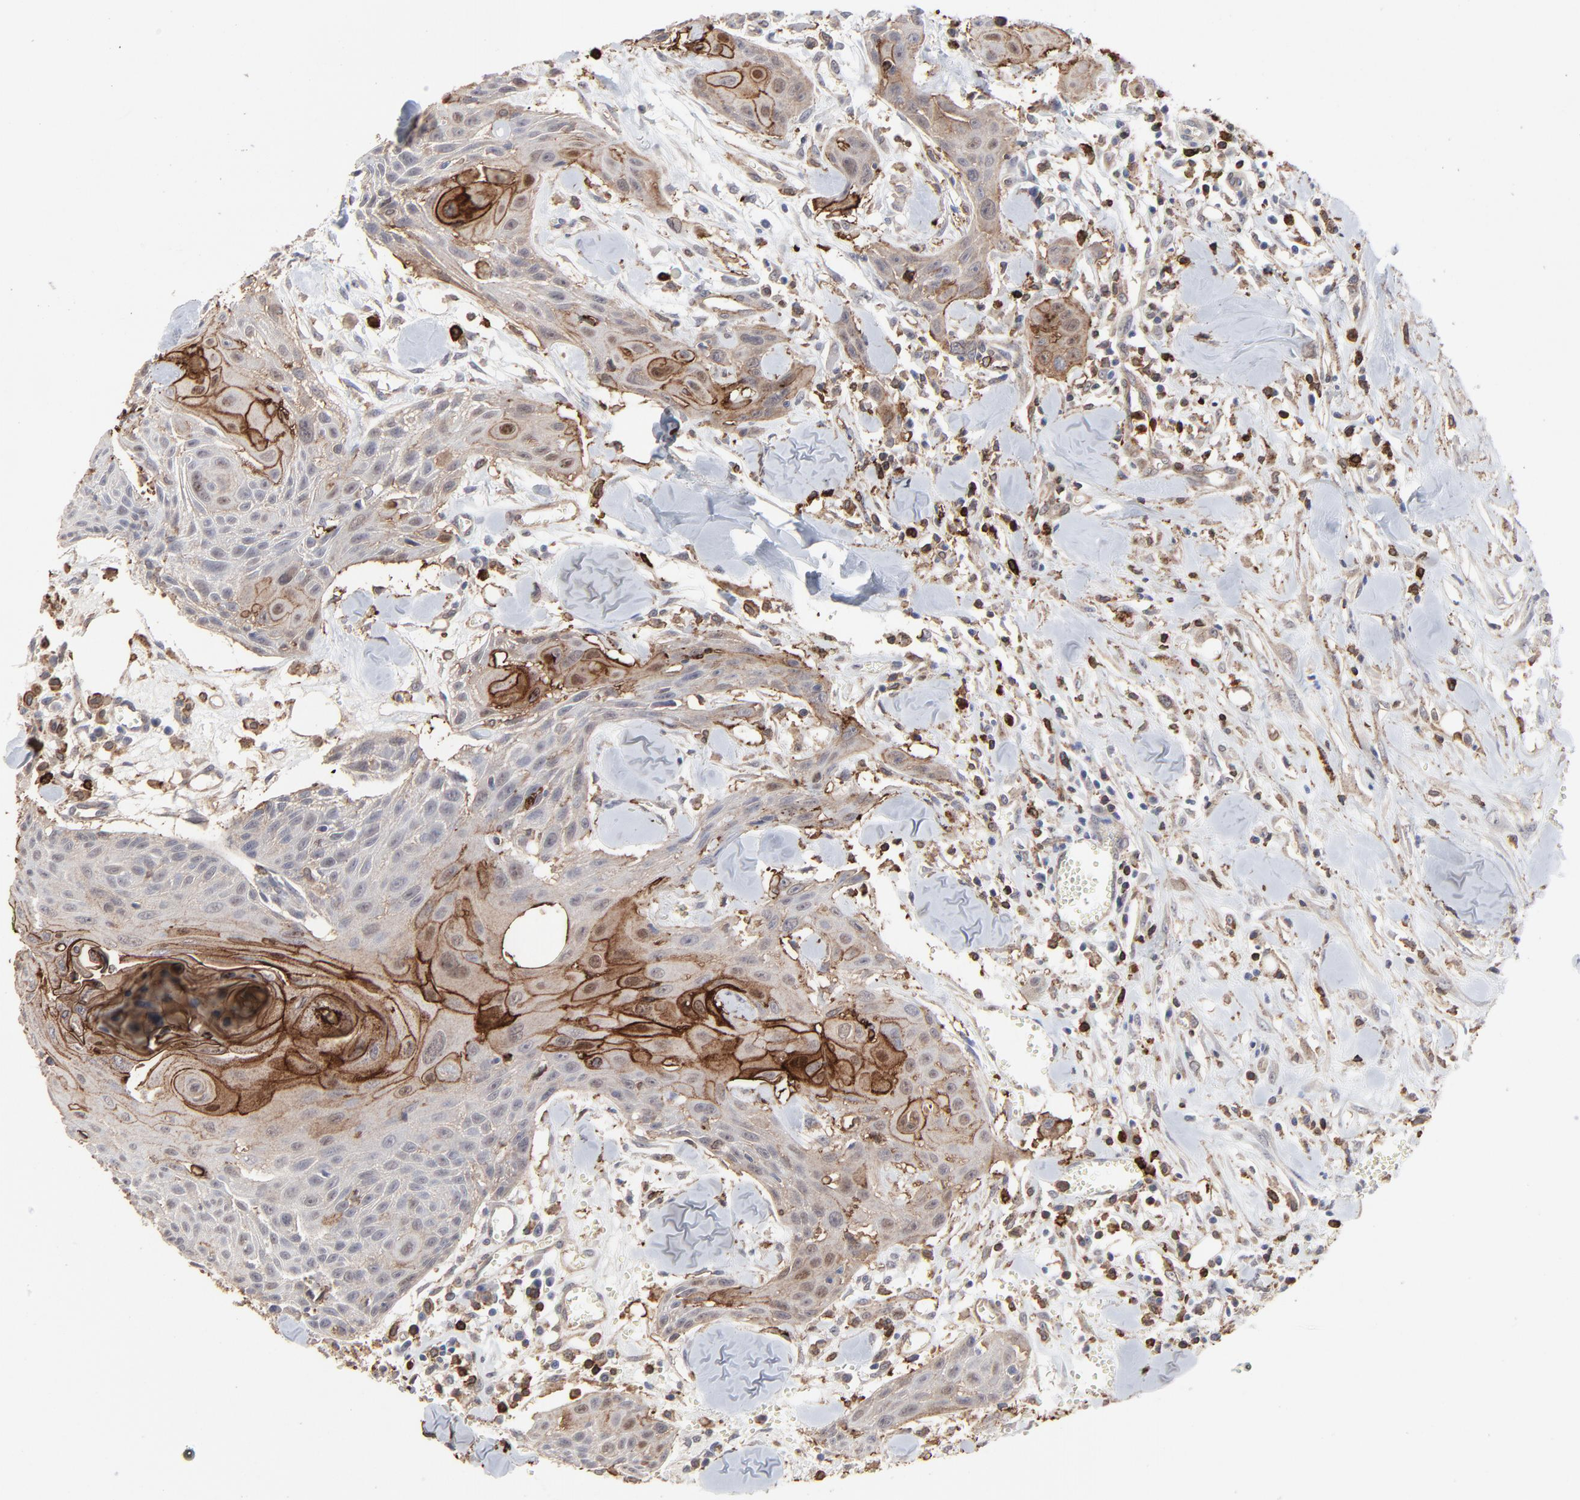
{"staining": {"intensity": "strong", "quantity": "<25%", "location": "cytoplasmic/membranous"}, "tissue": "head and neck cancer", "cell_type": "Tumor cells", "image_type": "cancer", "snomed": [{"axis": "morphology", "description": "Squamous cell carcinoma, NOS"}, {"axis": "morphology", "description": "Squamous cell carcinoma, metastatic, NOS"}, {"axis": "topography", "description": "Lymph node"}, {"axis": "topography", "description": "Salivary gland"}, {"axis": "topography", "description": "Head-Neck"}], "caption": "This micrograph exhibits immunohistochemistry staining of head and neck squamous cell carcinoma, with medium strong cytoplasmic/membranous staining in approximately <25% of tumor cells.", "gene": "SLC6A14", "patient": {"sex": "female", "age": 74}}